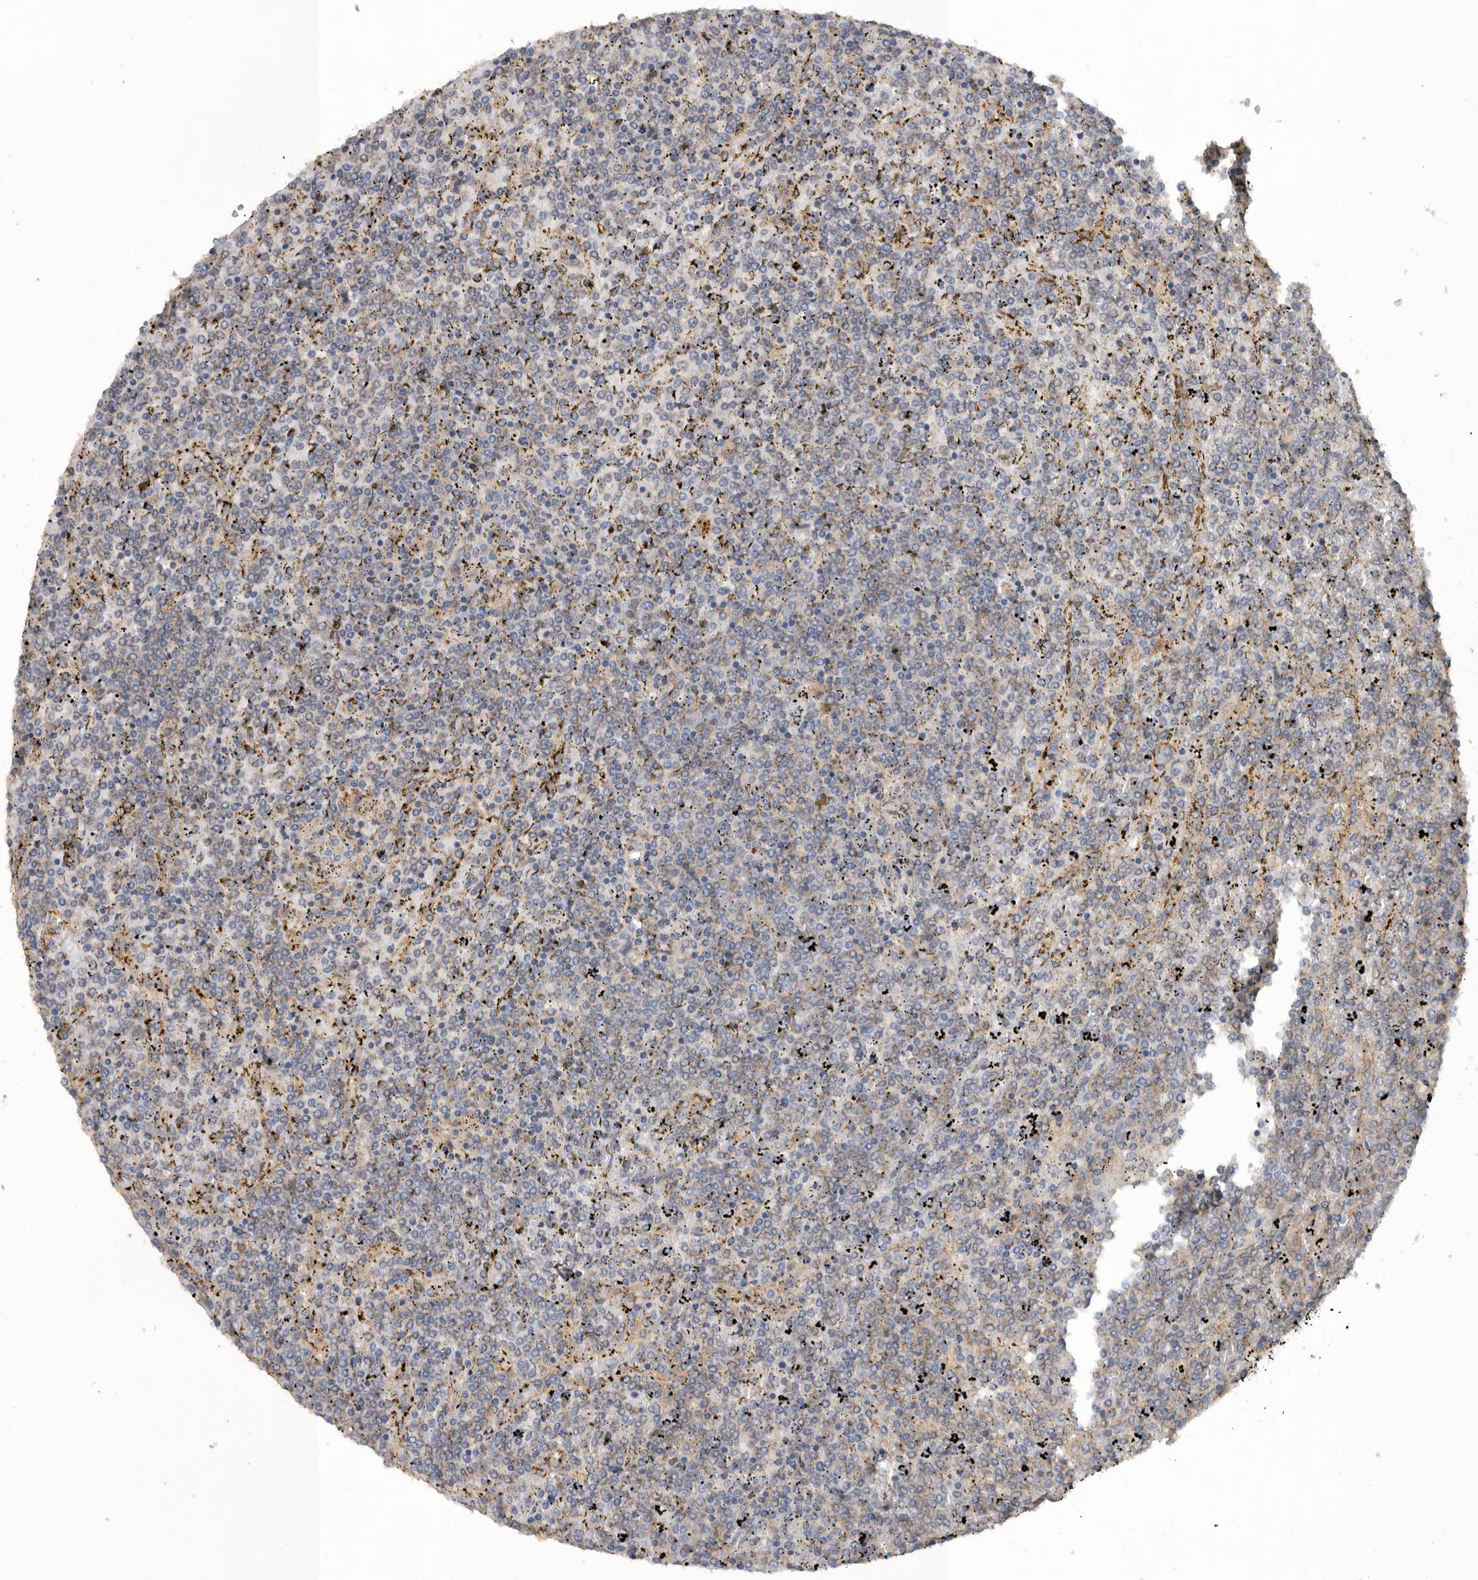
{"staining": {"intensity": "weak", "quantity": "25%-75%", "location": "cytoplasmic/membranous"}, "tissue": "lymphoma", "cell_type": "Tumor cells", "image_type": "cancer", "snomed": [{"axis": "morphology", "description": "Malignant lymphoma, non-Hodgkin's type, Low grade"}, {"axis": "topography", "description": "Spleen"}], "caption": "Immunohistochemistry (IHC) of human lymphoma reveals low levels of weak cytoplasmic/membranous positivity in approximately 25%-75% of tumor cells.", "gene": "PODXL2", "patient": {"sex": "female", "age": 19}}